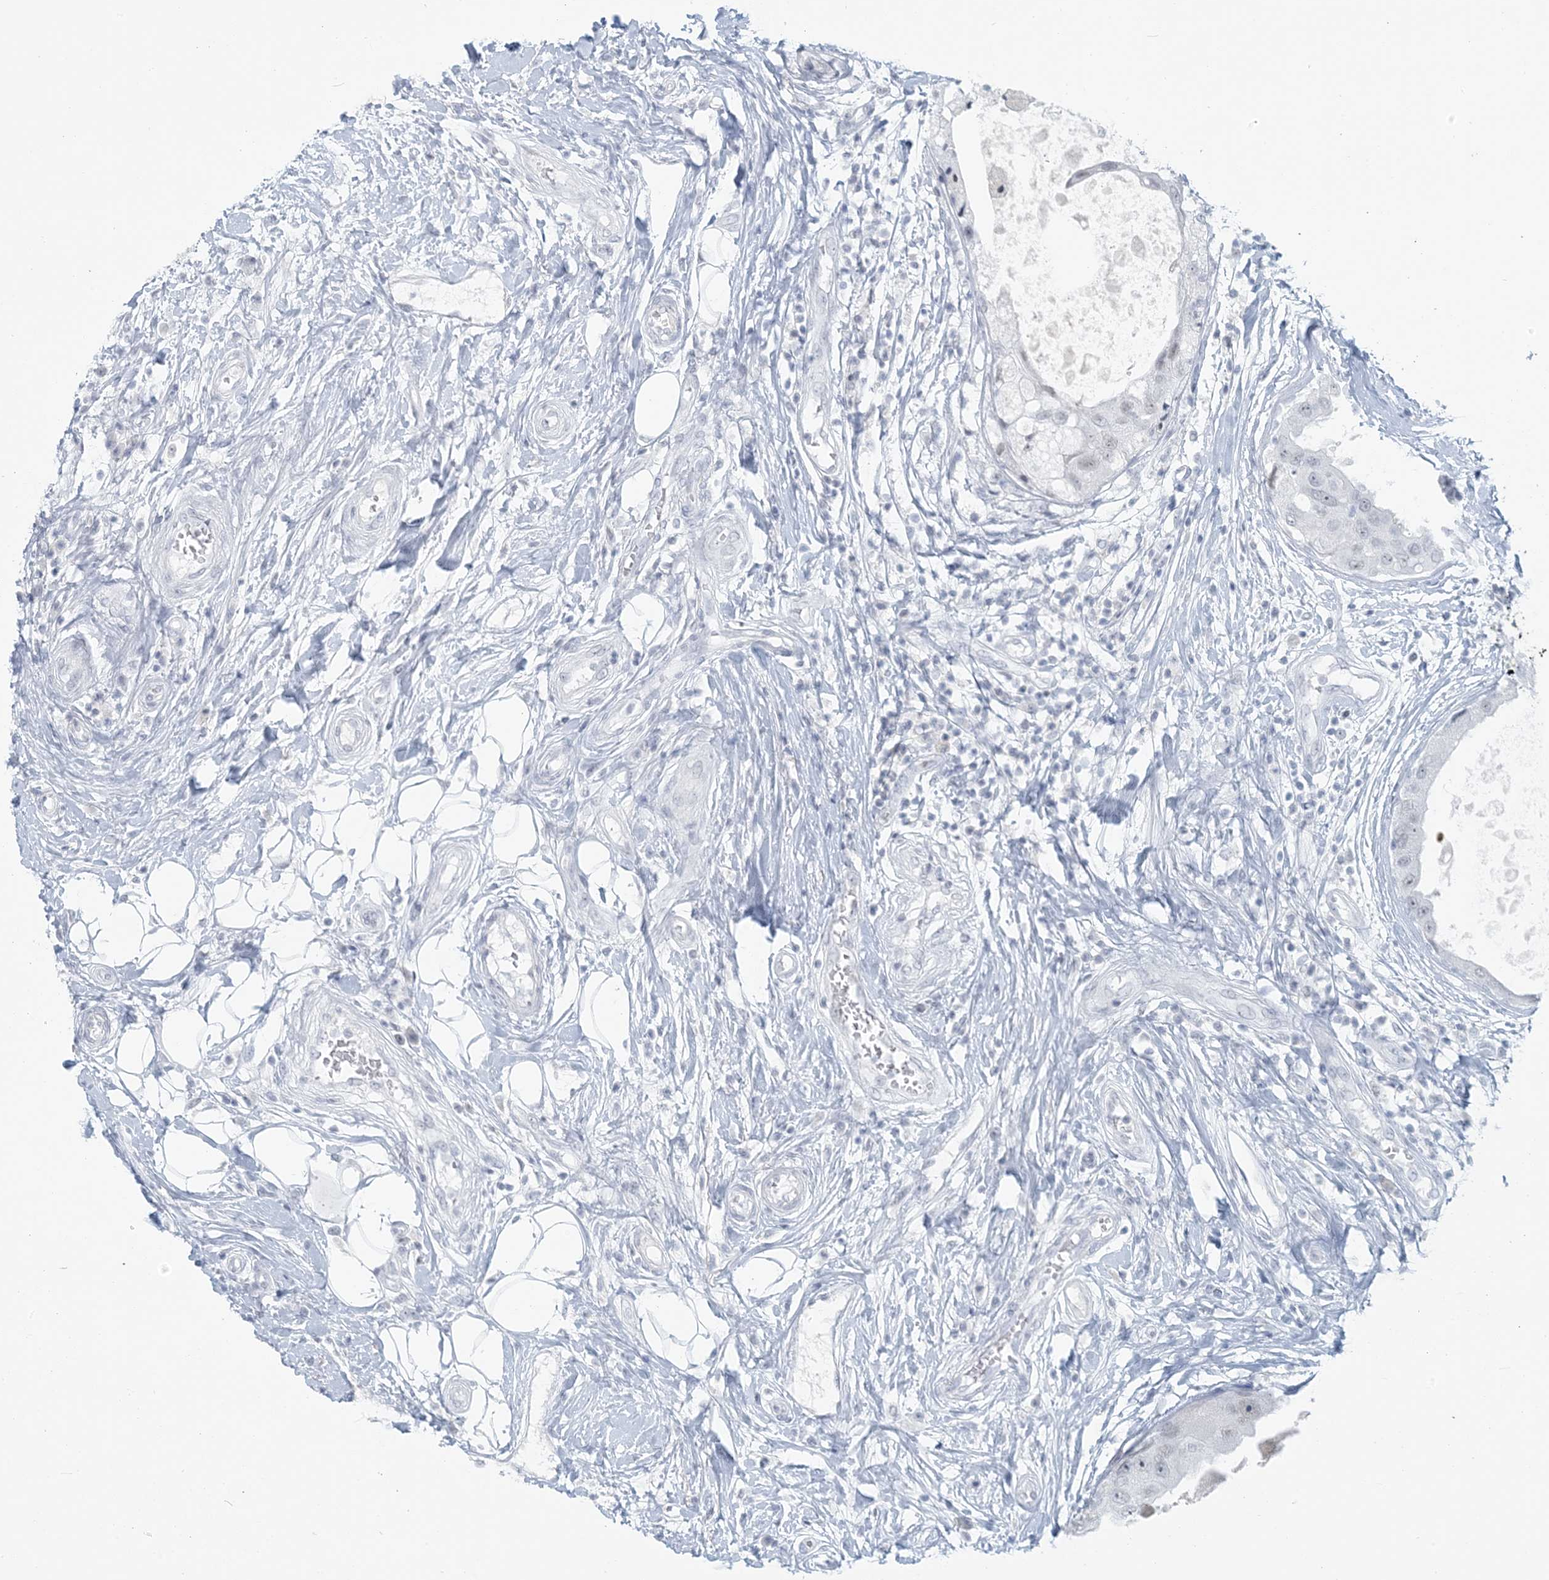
{"staining": {"intensity": "negative", "quantity": "none", "location": "none"}, "tissue": "breast cancer", "cell_type": "Tumor cells", "image_type": "cancer", "snomed": [{"axis": "morphology", "description": "Duct carcinoma"}, {"axis": "topography", "description": "Breast"}], "caption": "Tumor cells are negative for protein expression in human breast cancer.", "gene": "SCML1", "patient": {"sex": "female", "age": 27}}